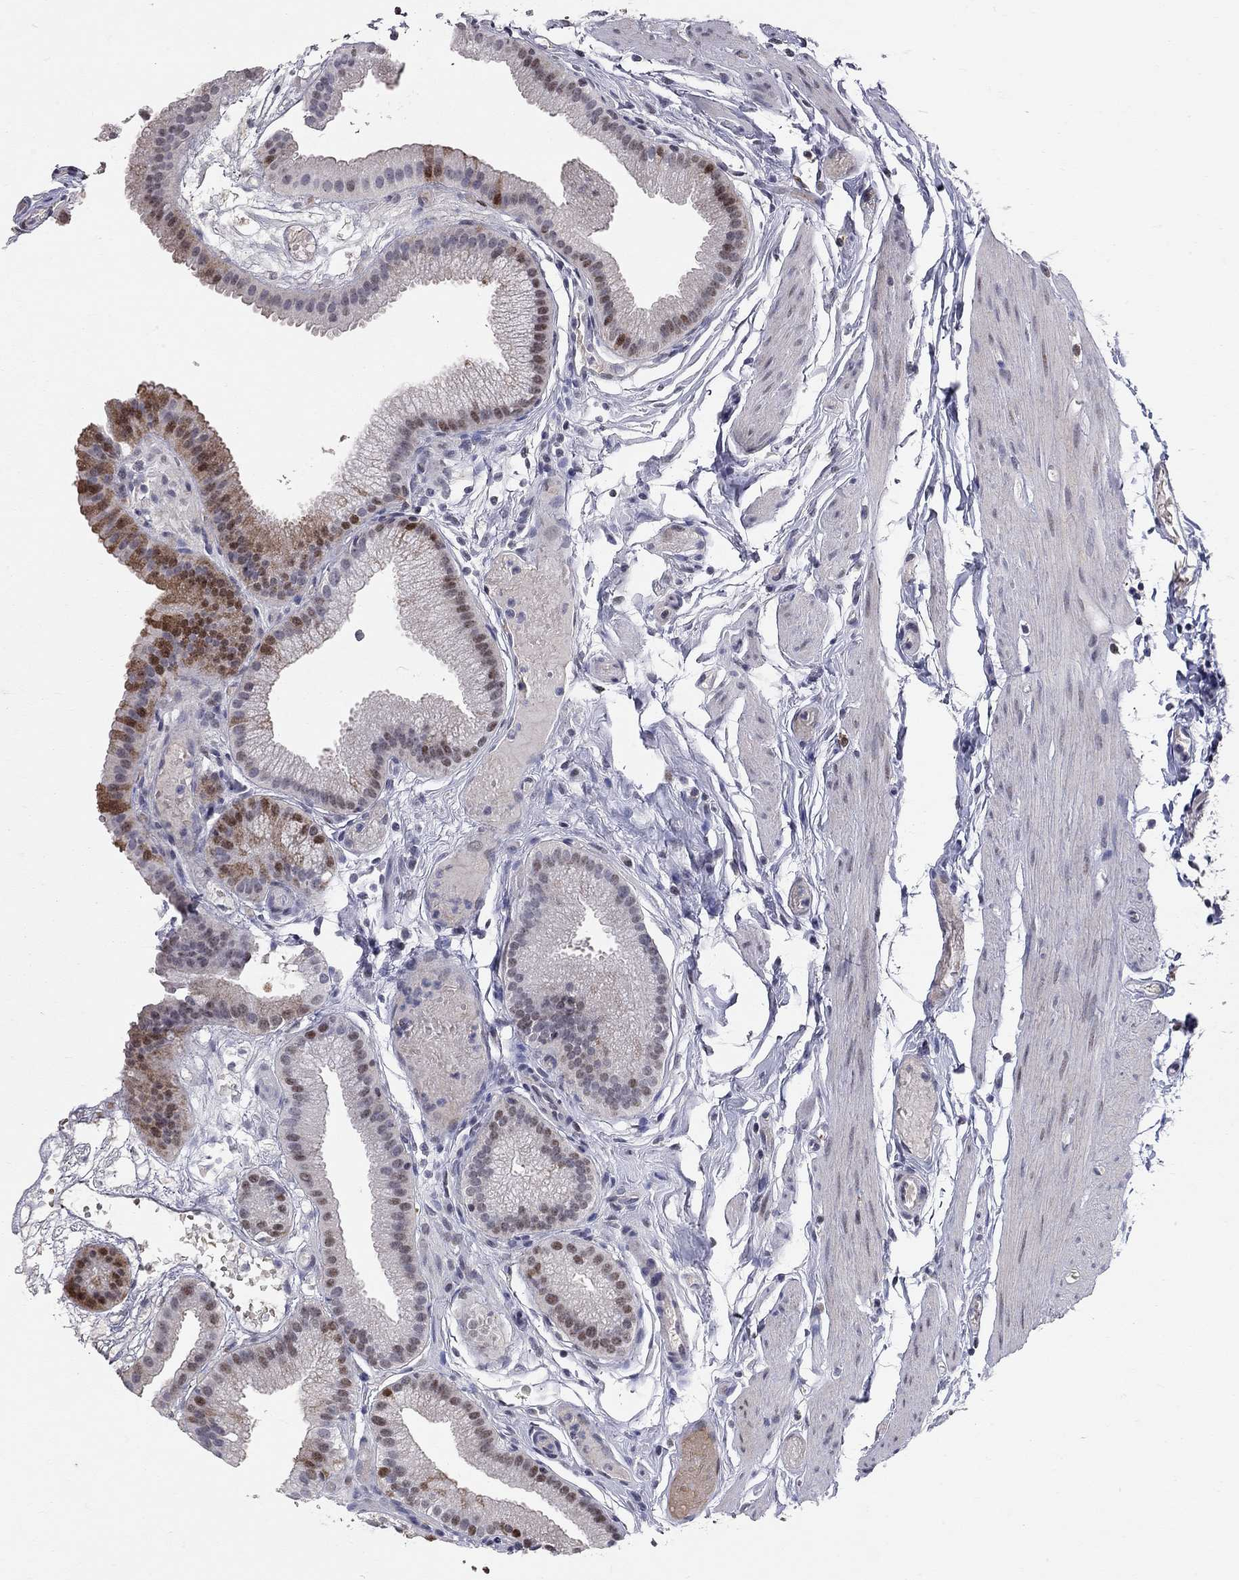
{"staining": {"intensity": "moderate", "quantity": "25%-75%", "location": "nuclear"}, "tissue": "gallbladder", "cell_type": "Glandular cells", "image_type": "normal", "snomed": [{"axis": "morphology", "description": "Normal tissue, NOS"}, {"axis": "topography", "description": "Gallbladder"}], "caption": "Moderate nuclear staining for a protein is present in about 25%-75% of glandular cells of unremarkable gallbladder using immunohistochemistry (IHC).", "gene": "HDAC3", "patient": {"sex": "female", "age": 45}}